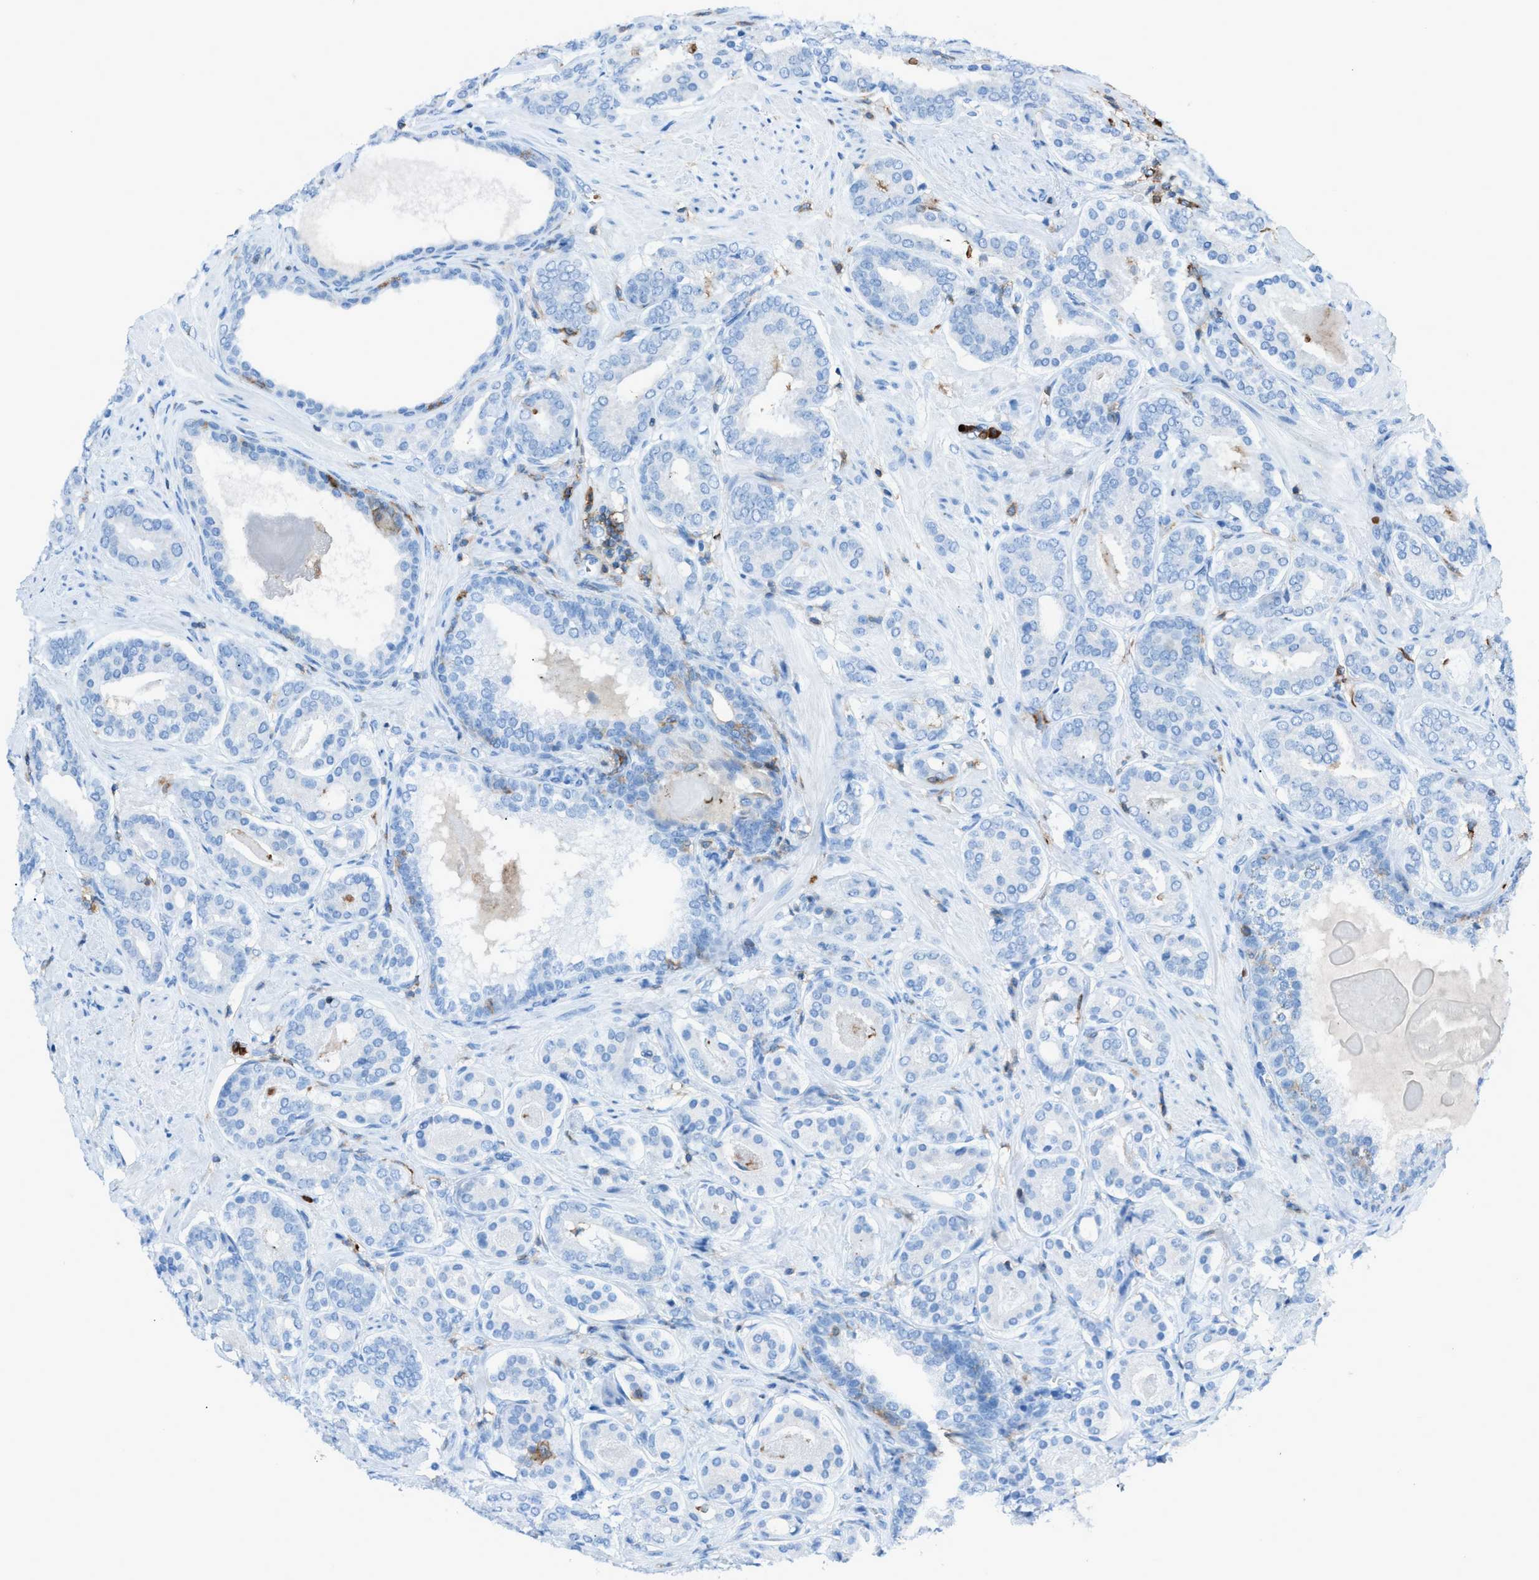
{"staining": {"intensity": "negative", "quantity": "none", "location": "none"}, "tissue": "prostate cancer", "cell_type": "Tumor cells", "image_type": "cancer", "snomed": [{"axis": "morphology", "description": "Adenocarcinoma, Low grade"}, {"axis": "topography", "description": "Prostate"}], "caption": "DAB immunohistochemical staining of prostate cancer (adenocarcinoma (low-grade)) displays no significant positivity in tumor cells. (Immunohistochemistry (ihc), brightfield microscopy, high magnification).", "gene": "ITGB2", "patient": {"sex": "male", "age": 69}}